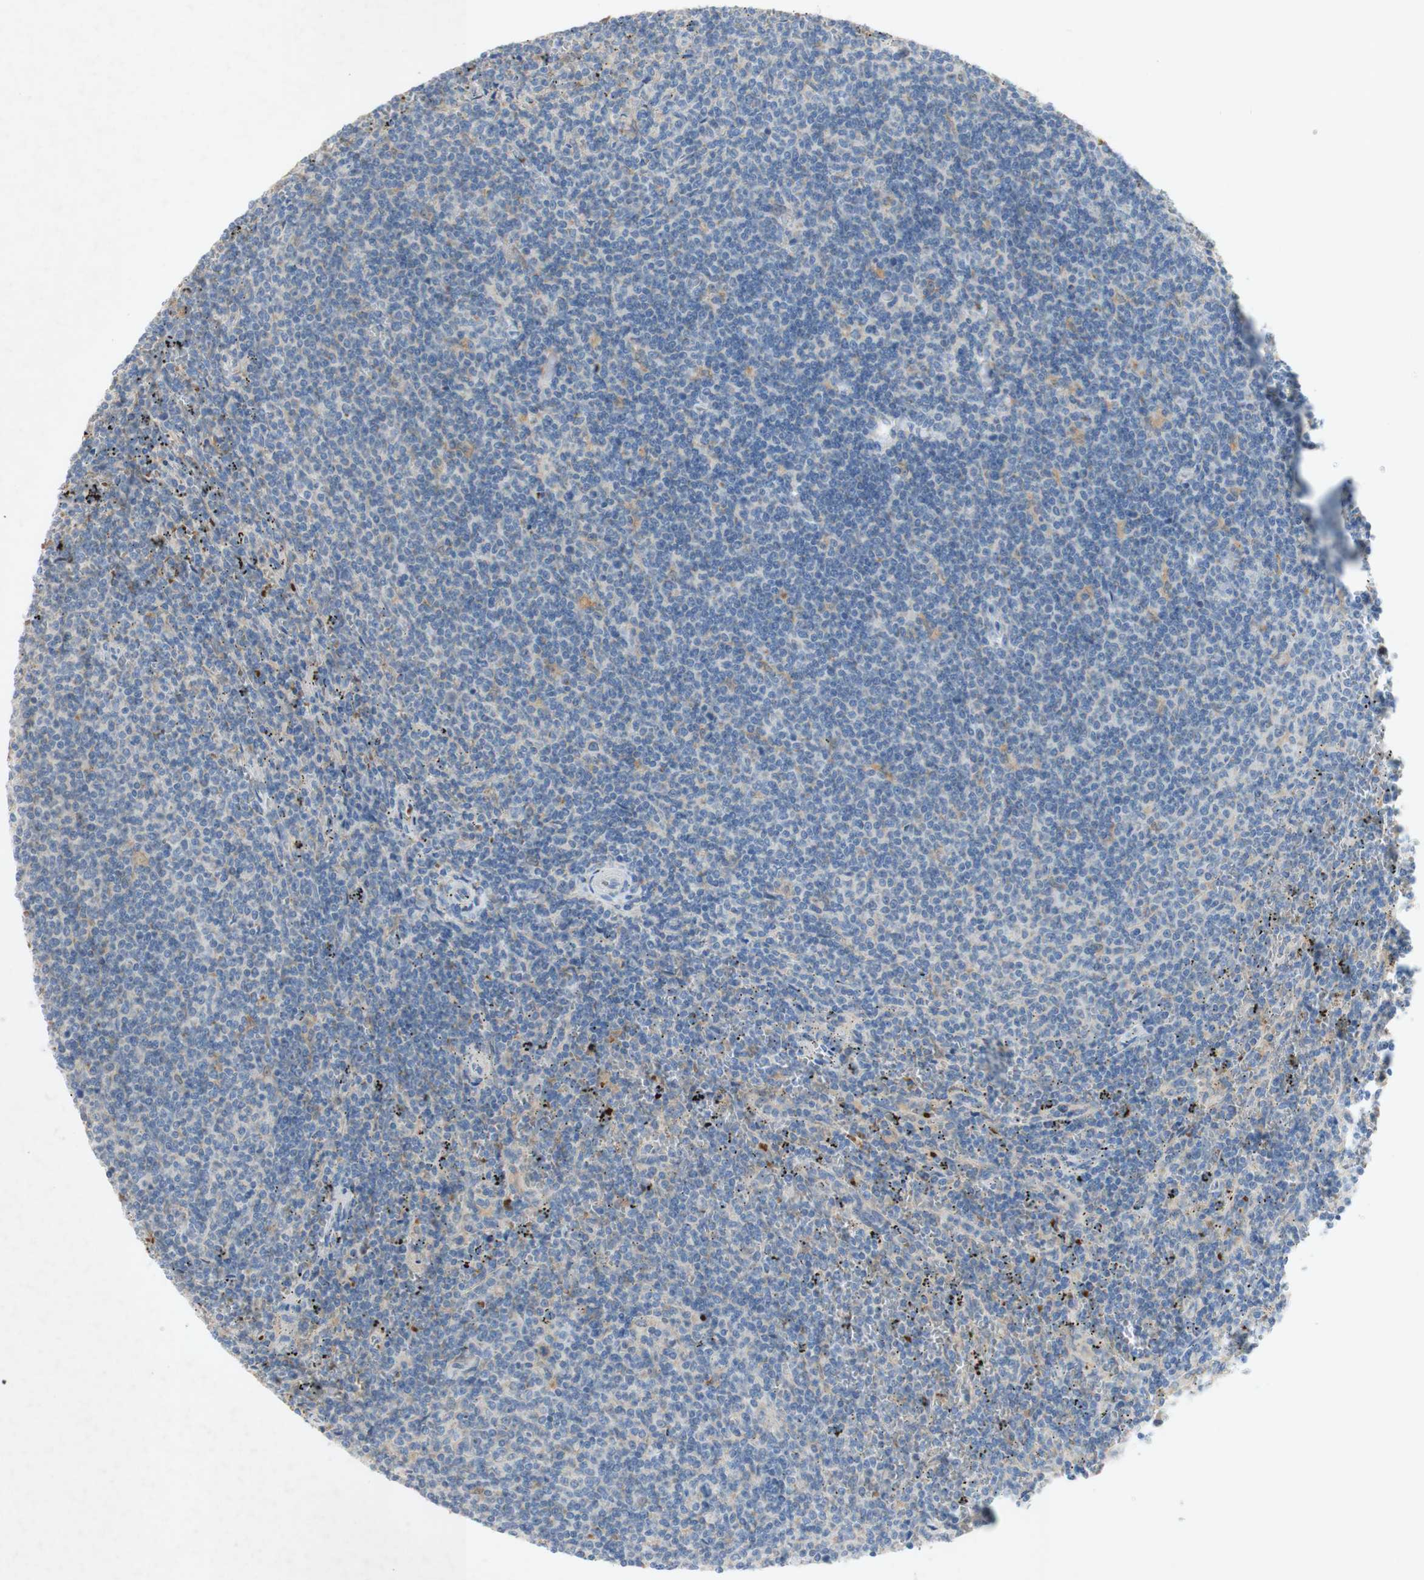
{"staining": {"intensity": "negative", "quantity": "none", "location": "none"}, "tissue": "lymphoma", "cell_type": "Tumor cells", "image_type": "cancer", "snomed": [{"axis": "morphology", "description": "Malignant lymphoma, non-Hodgkin's type, Low grade"}, {"axis": "topography", "description": "Spleen"}], "caption": "Tumor cells show no significant protein positivity in lymphoma.", "gene": "EPO", "patient": {"sex": "female", "age": 50}}